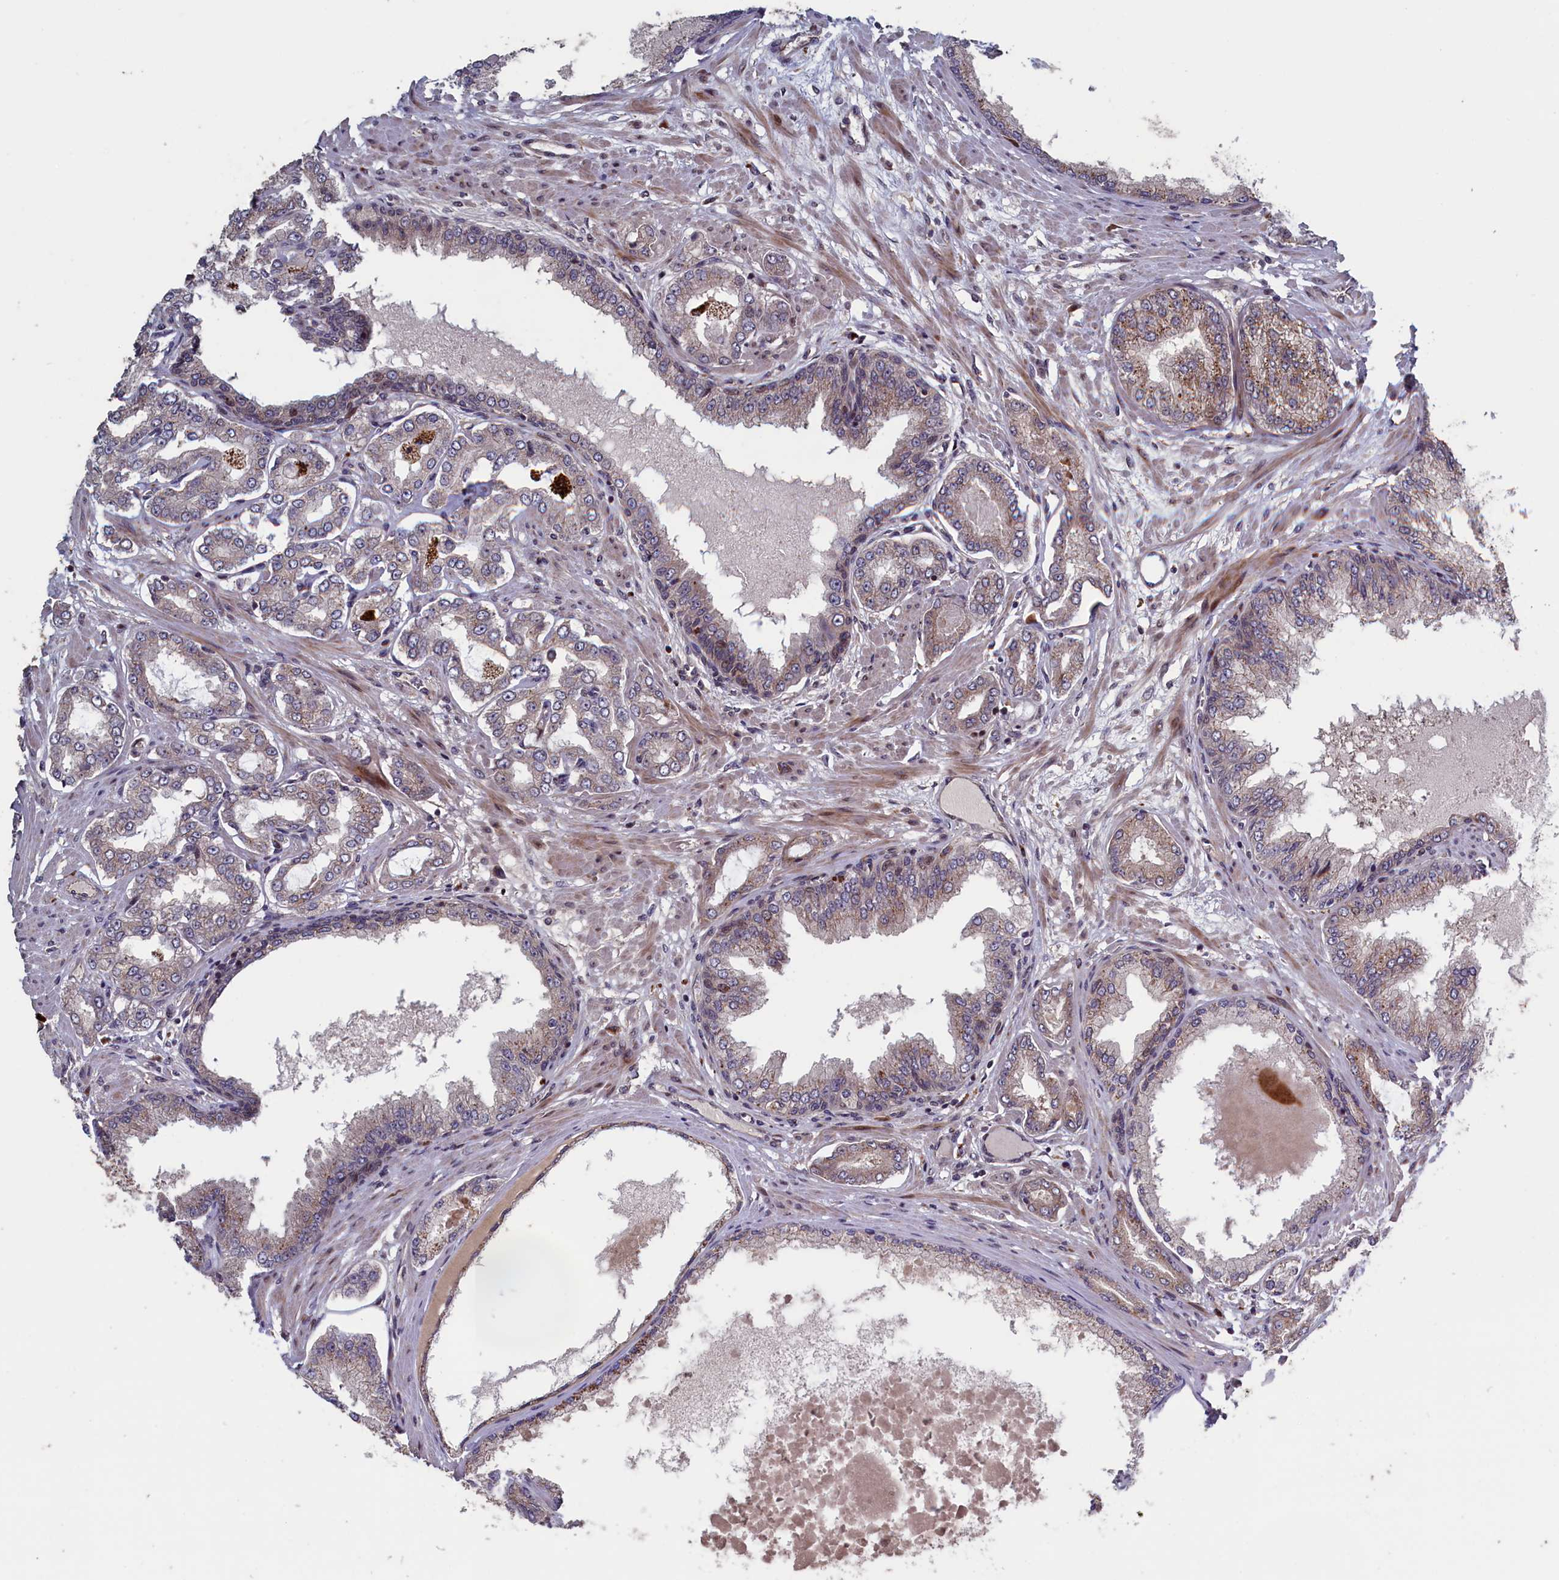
{"staining": {"intensity": "weak", "quantity": "25%-75%", "location": "cytoplasmic/membranous"}, "tissue": "prostate cancer", "cell_type": "Tumor cells", "image_type": "cancer", "snomed": [{"axis": "morphology", "description": "Adenocarcinoma, Low grade"}, {"axis": "topography", "description": "Prostate"}], "caption": "Prostate cancer was stained to show a protein in brown. There is low levels of weak cytoplasmic/membranous positivity in about 25%-75% of tumor cells. Using DAB (3,3'-diaminobenzidine) (brown) and hematoxylin (blue) stains, captured at high magnification using brightfield microscopy.", "gene": "LSG1", "patient": {"sex": "male", "age": 63}}